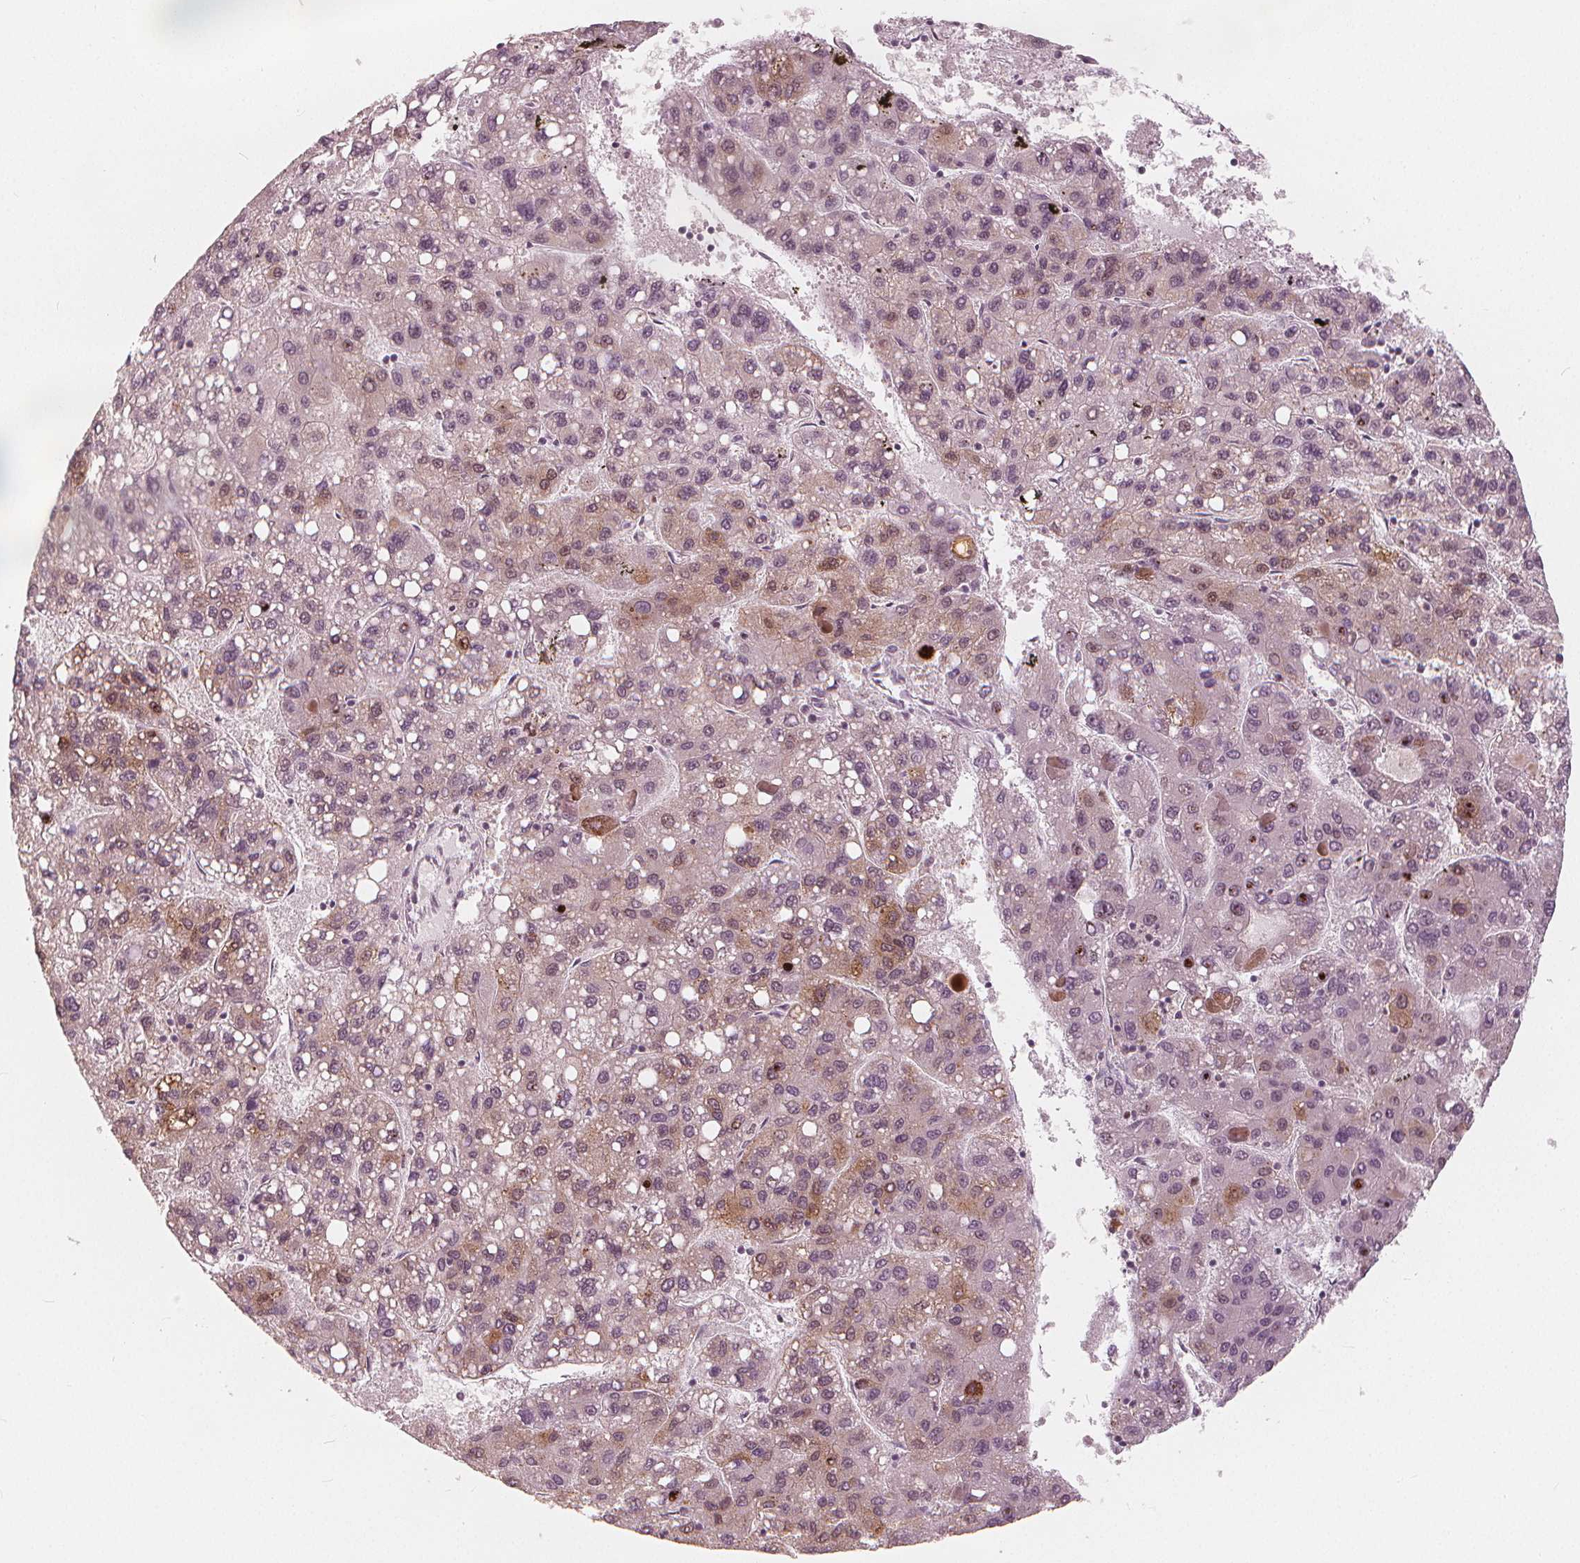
{"staining": {"intensity": "moderate", "quantity": "<25%", "location": "cytoplasmic/membranous,nuclear"}, "tissue": "liver cancer", "cell_type": "Tumor cells", "image_type": "cancer", "snomed": [{"axis": "morphology", "description": "Carcinoma, Hepatocellular, NOS"}, {"axis": "topography", "description": "Liver"}], "caption": "Tumor cells display low levels of moderate cytoplasmic/membranous and nuclear expression in about <25% of cells in hepatocellular carcinoma (liver).", "gene": "SQSTM1", "patient": {"sex": "female", "age": 82}}